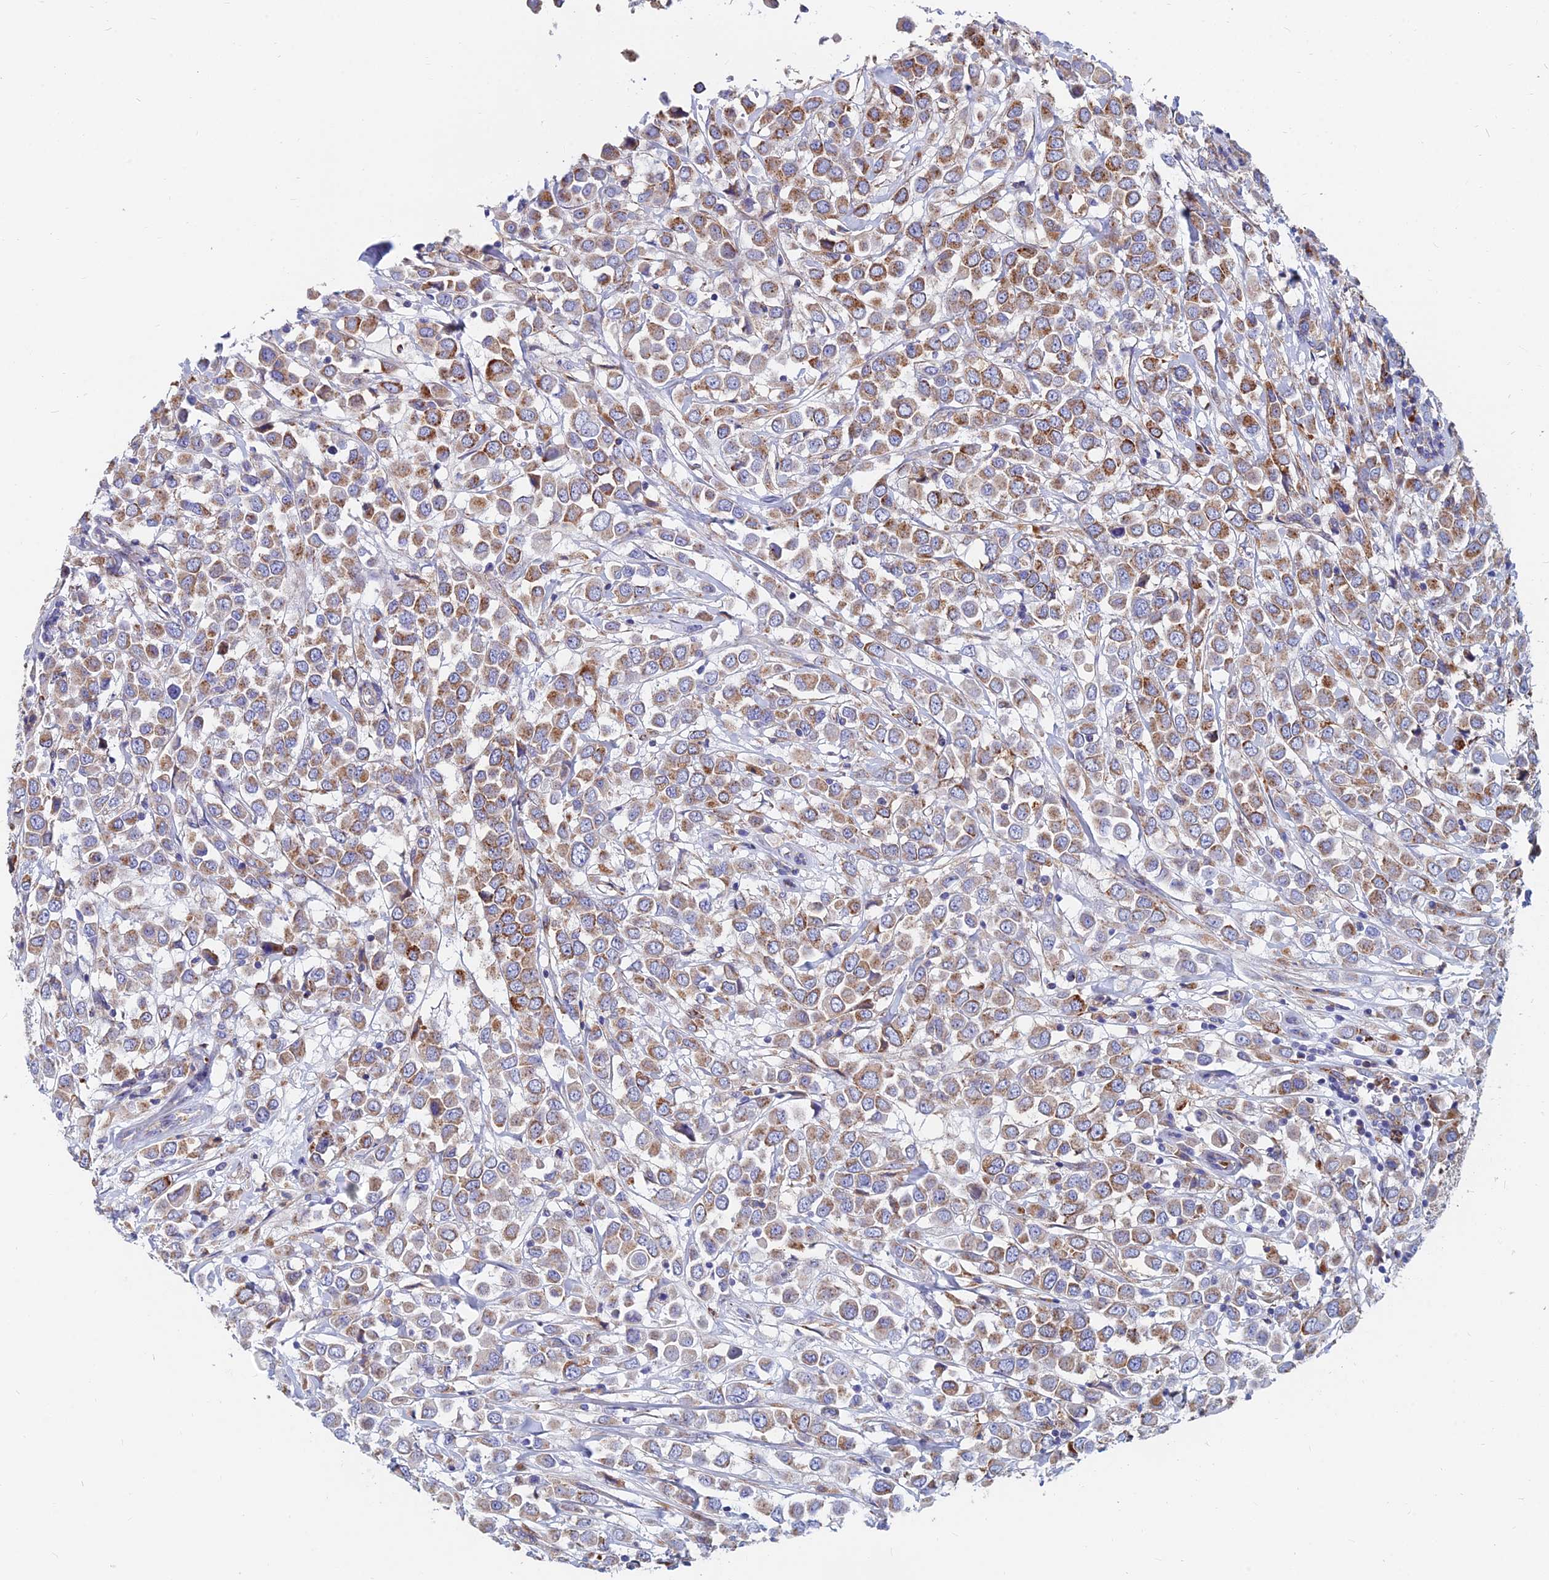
{"staining": {"intensity": "moderate", "quantity": ">75%", "location": "cytoplasmic/membranous"}, "tissue": "breast cancer", "cell_type": "Tumor cells", "image_type": "cancer", "snomed": [{"axis": "morphology", "description": "Duct carcinoma"}, {"axis": "topography", "description": "Breast"}], "caption": "Tumor cells reveal moderate cytoplasmic/membranous expression in about >75% of cells in breast cancer.", "gene": "SPNS1", "patient": {"sex": "female", "age": 61}}